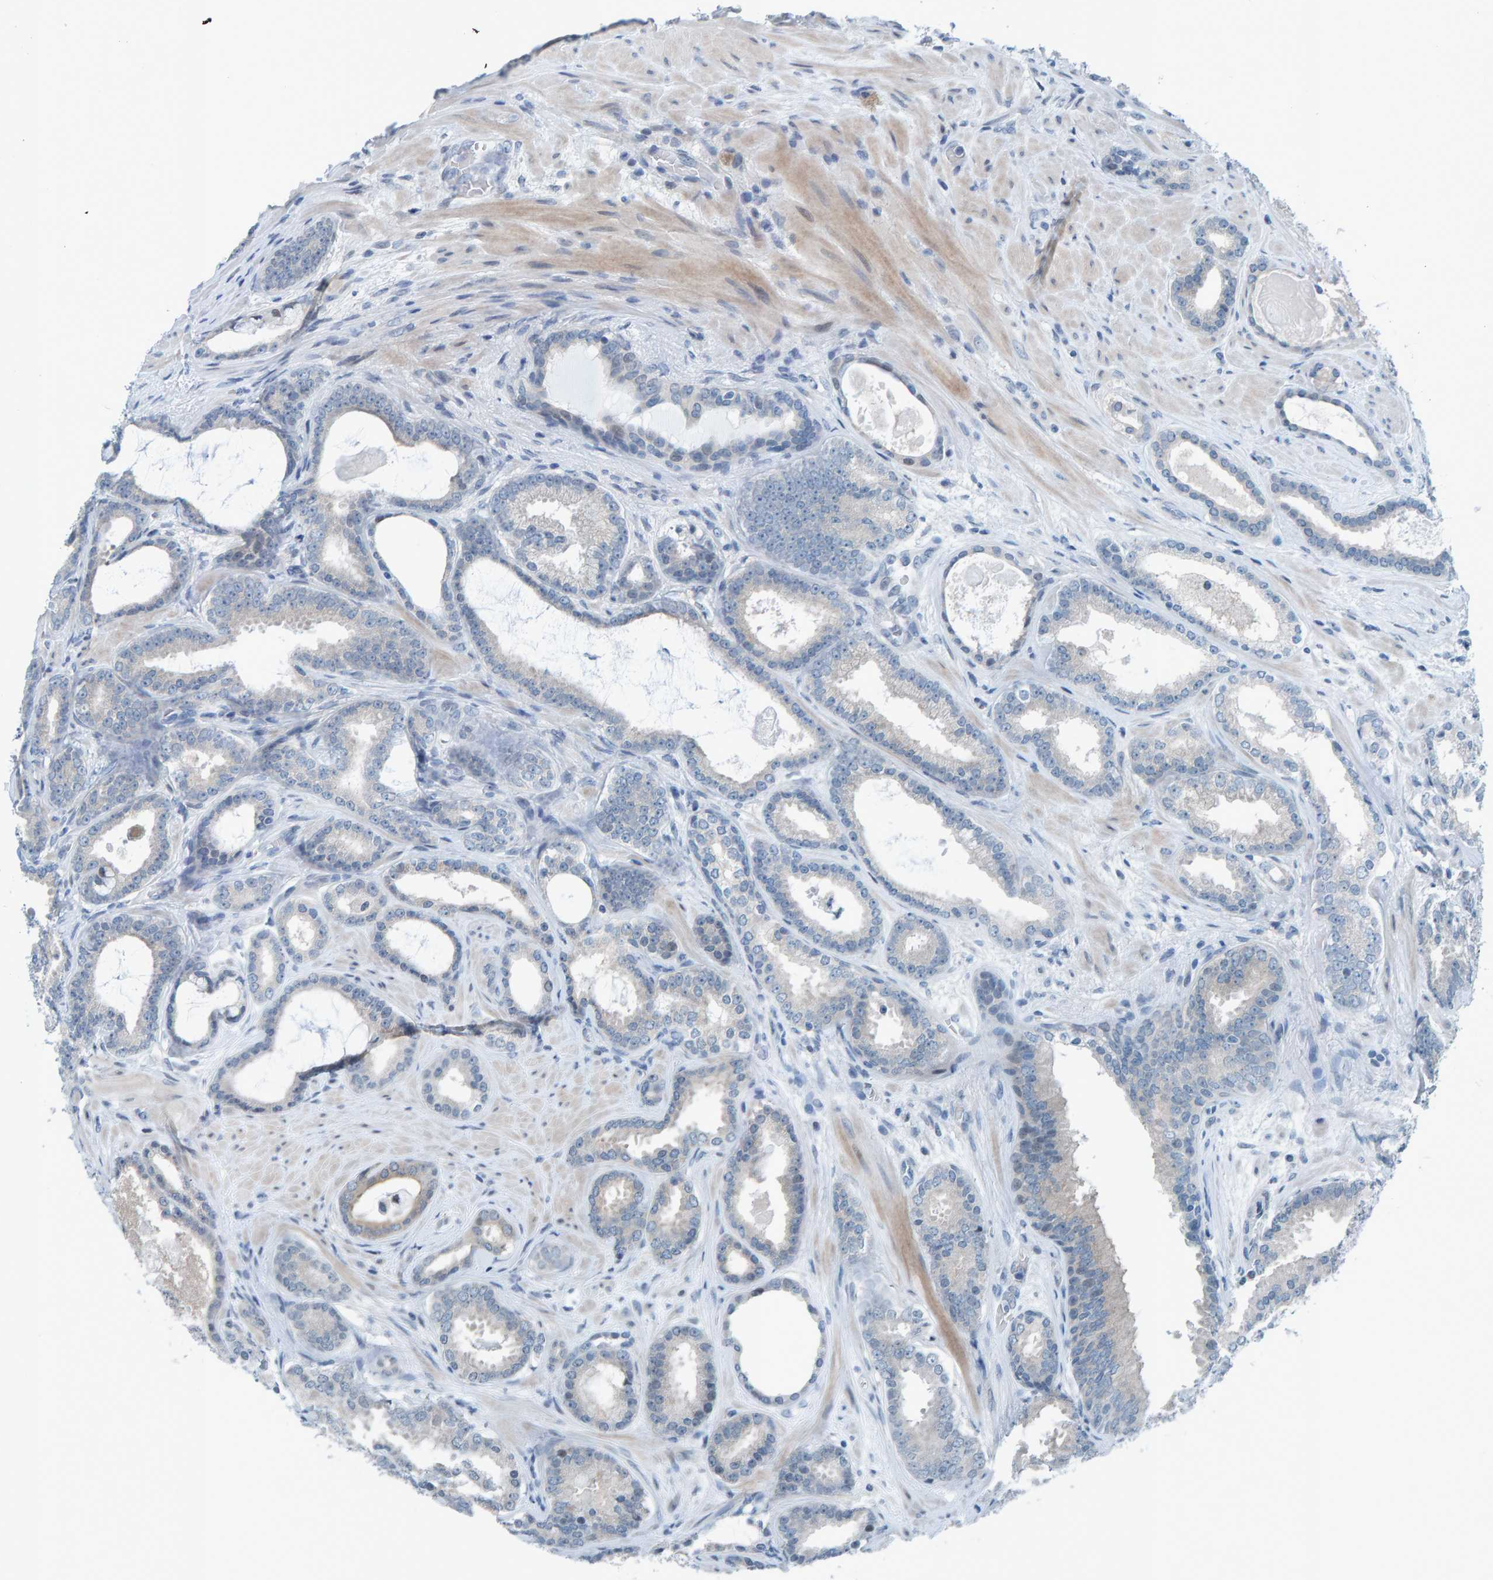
{"staining": {"intensity": "negative", "quantity": "none", "location": "none"}, "tissue": "prostate cancer", "cell_type": "Tumor cells", "image_type": "cancer", "snomed": [{"axis": "morphology", "description": "Adenocarcinoma, High grade"}, {"axis": "topography", "description": "Prostate"}], "caption": "Prostate cancer was stained to show a protein in brown. There is no significant positivity in tumor cells. (DAB immunohistochemistry (IHC) visualized using brightfield microscopy, high magnification).", "gene": "CNP", "patient": {"sex": "male", "age": 60}}